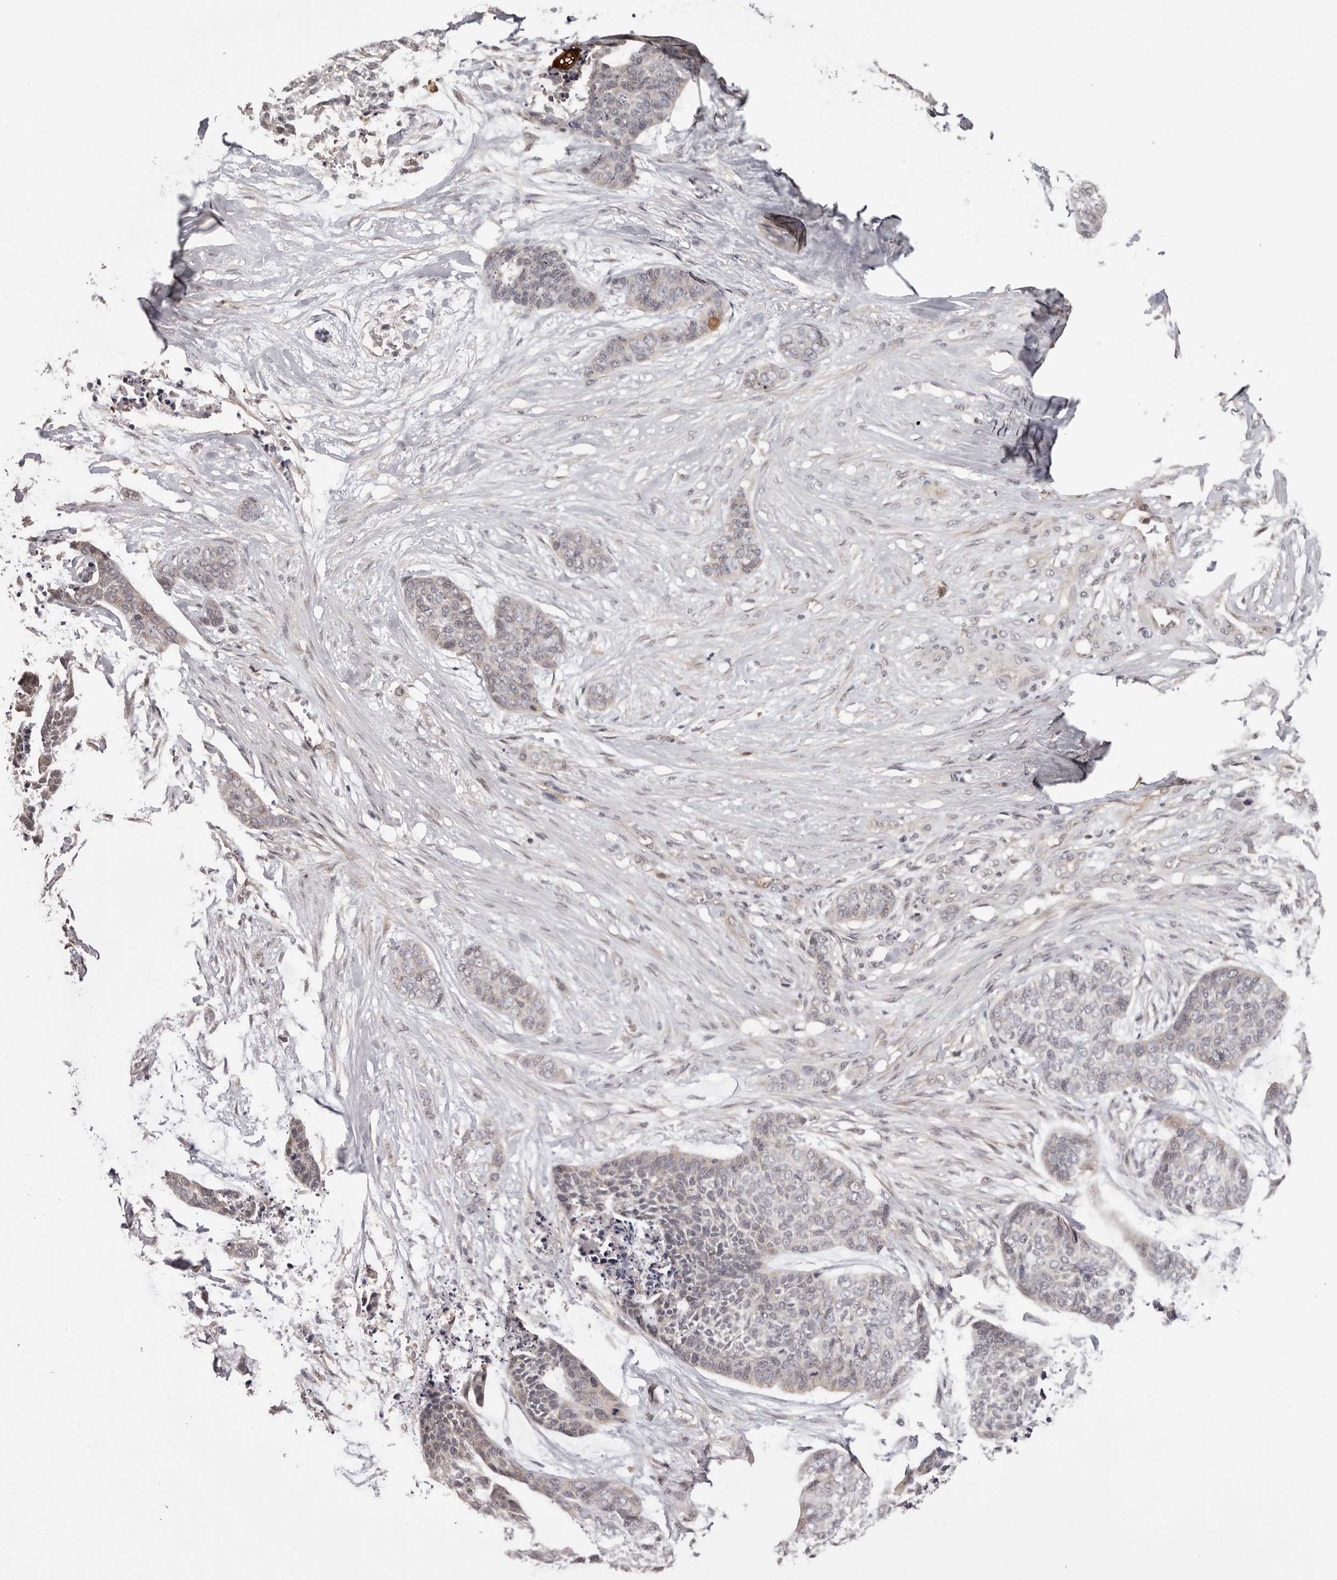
{"staining": {"intensity": "negative", "quantity": "none", "location": "none"}, "tissue": "skin cancer", "cell_type": "Tumor cells", "image_type": "cancer", "snomed": [{"axis": "morphology", "description": "Basal cell carcinoma"}, {"axis": "topography", "description": "Skin"}], "caption": "Immunohistochemical staining of human skin cancer (basal cell carcinoma) exhibits no significant expression in tumor cells.", "gene": "PRR12", "patient": {"sex": "female", "age": 64}}